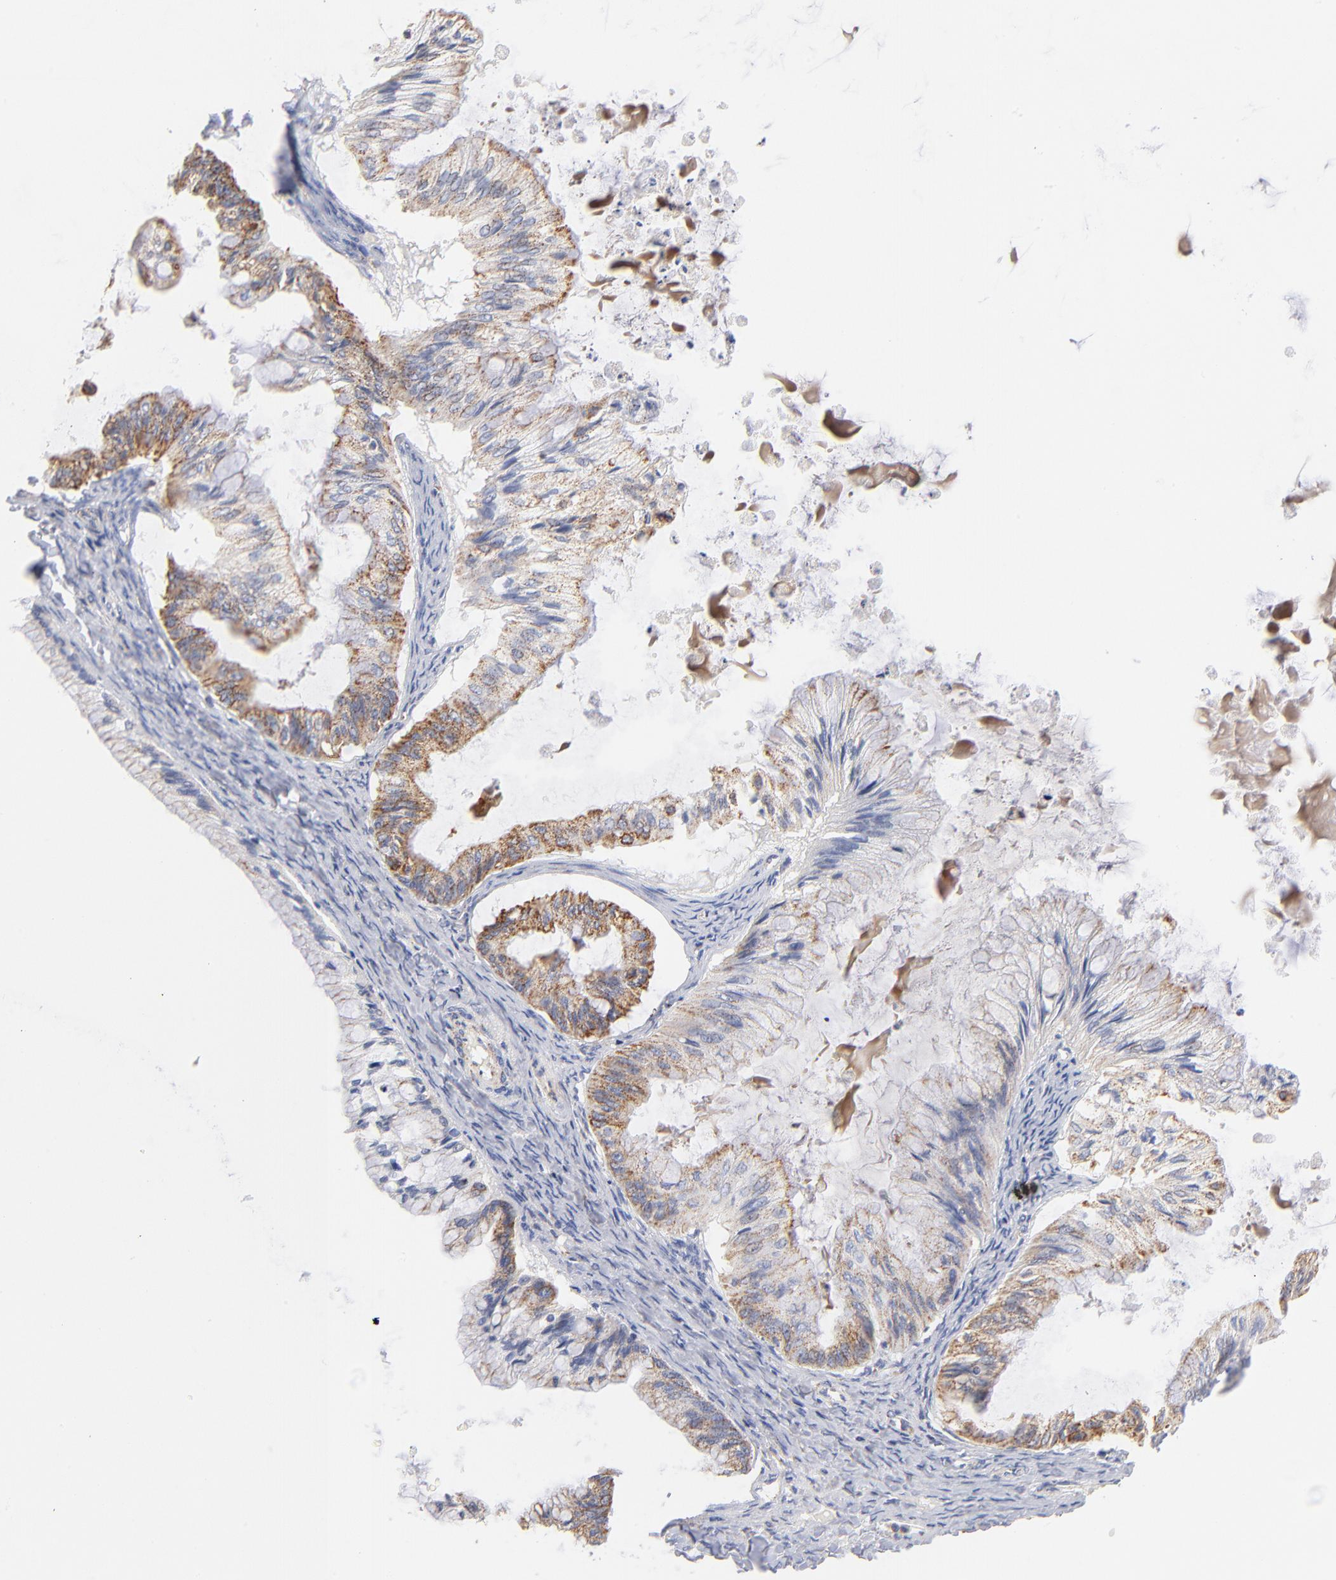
{"staining": {"intensity": "moderate", "quantity": ">75%", "location": "cytoplasmic/membranous"}, "tissue": "ovarian cancer", "cell_type": "Tumor cells", "image_type": "cancer", "snomed": [{"axis": "morphology", "description": "Cystadenocarcinoma, mucinous, NOS"}, {"axis": "topography", "description": "Ovary"}], "caption": "Immunohistochemistry (IHC) (DAB) staining of human ovarian mucinous cystadenocarcinoma demonstrates moderate cytoplasmic/membranous protein expression in approximately >75% of tumor cells.", "gene": "DLAT", "patient": {"sex": "female", "age": 57}}